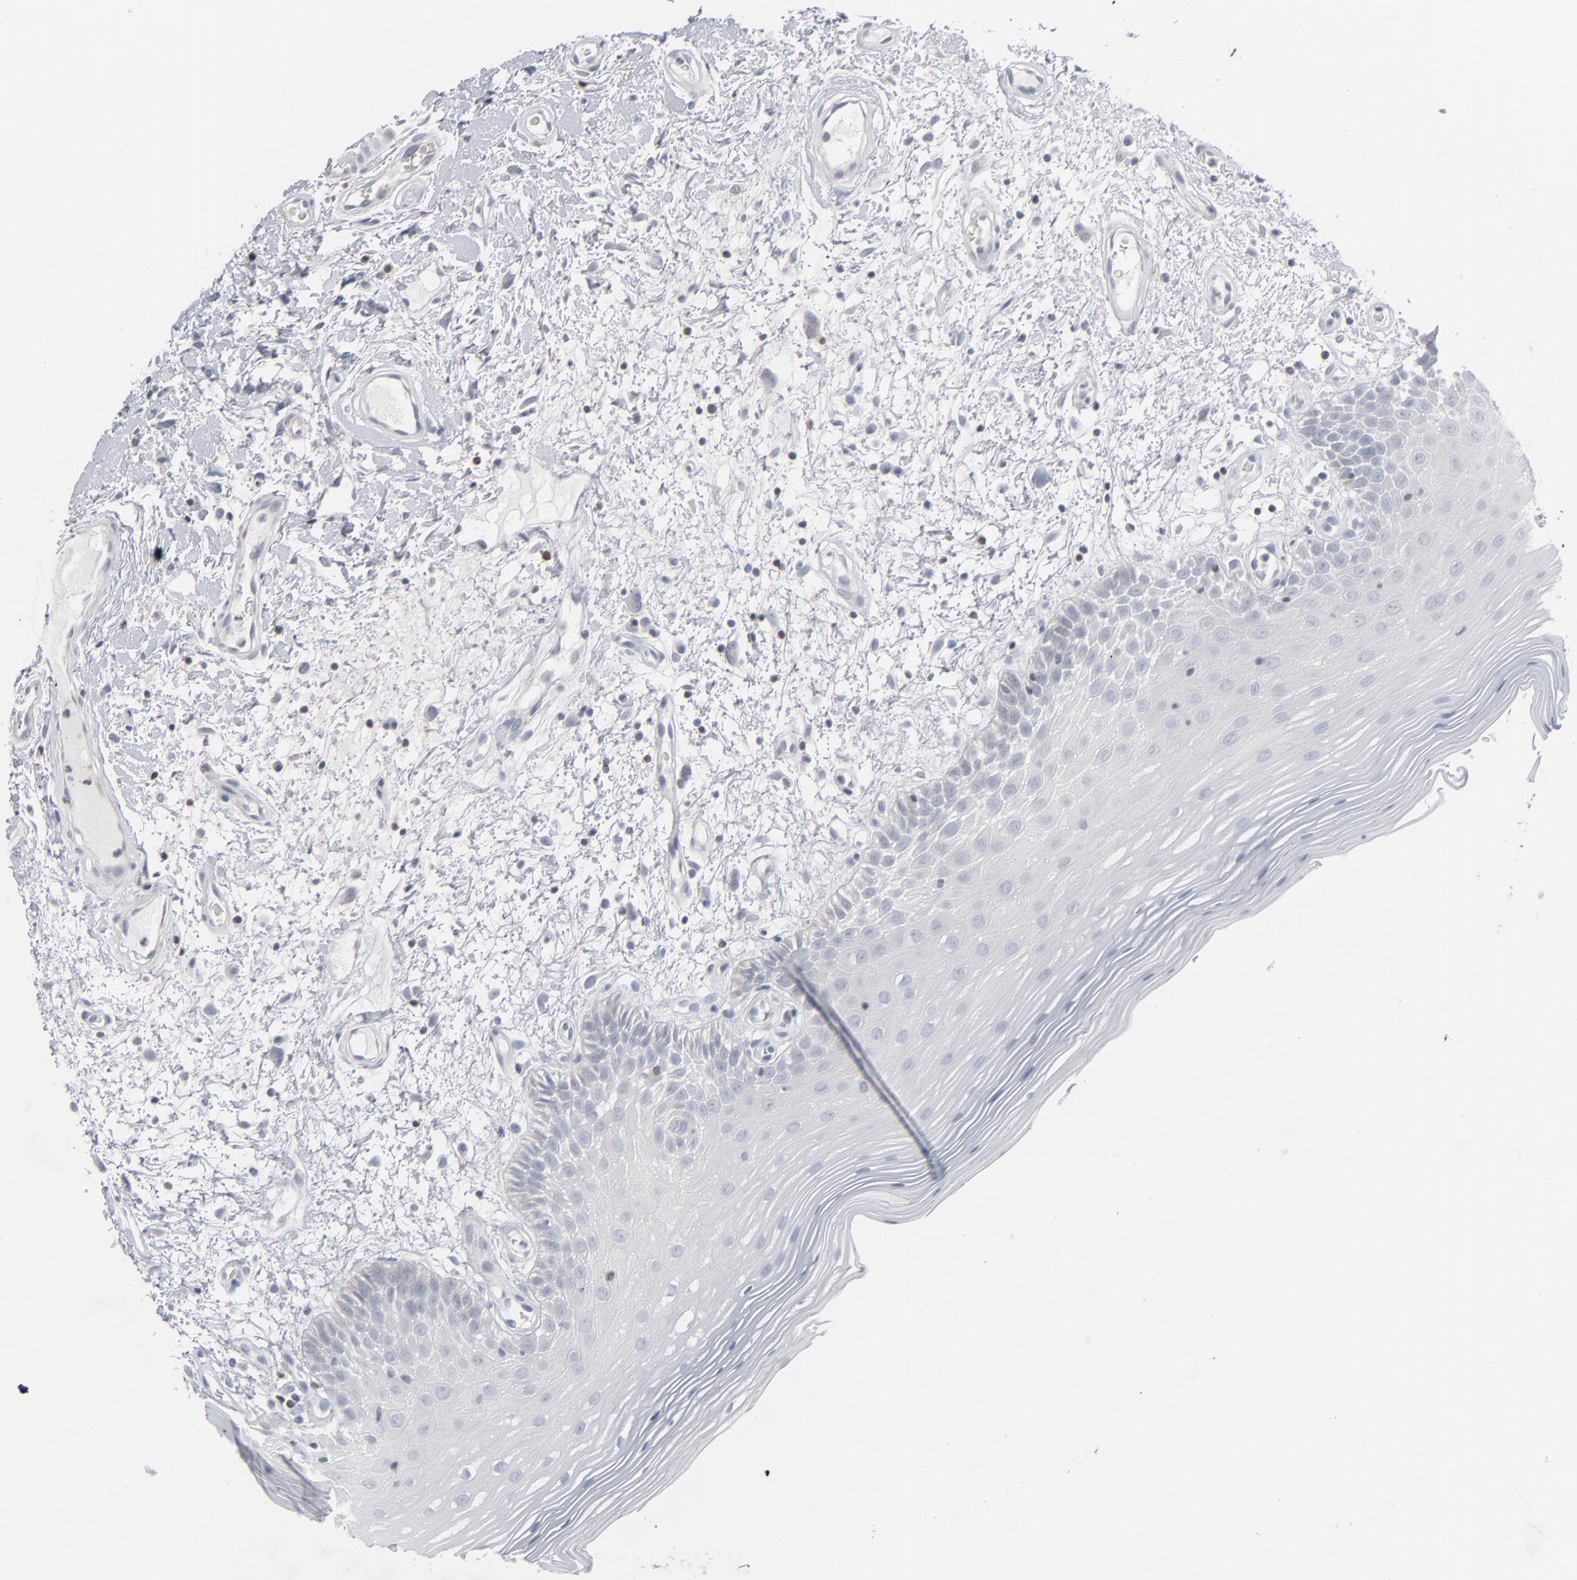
{"staining": {"intensity": "negative", "quantity": "none", "location": "none"}, "tissue": "oral mucosa", "cell_type": "Squamous epithelial cells", "image_type": "normal", "snomed": [{"axis": "morphology", "description": "Normal tissue, NOS"}, {"axis": "morphology", "description": "Squamous cell carcinoma, NOS"}, {"axis": "topography", "description": "Skeletal muscle"}, {"axis": "topography", "description": "Oral tissue"}, {"axis": "topography", "description": "Head-Neck"}], "caption": "This image is of normal oral mucosa stained with IHC to label a protein in brown with the nuclei are counter-stained blue. There is no positivity in squamous epithelial cells. Brightfield microscopy of immunohistochemistry (IHC) stained with DAB (3,3'-diaminobenzidine) (brown) and hematoxylin (blue), captured at high magnification.", "gene": "STAT4", "patient": {"sex": "male", "age": 71}}